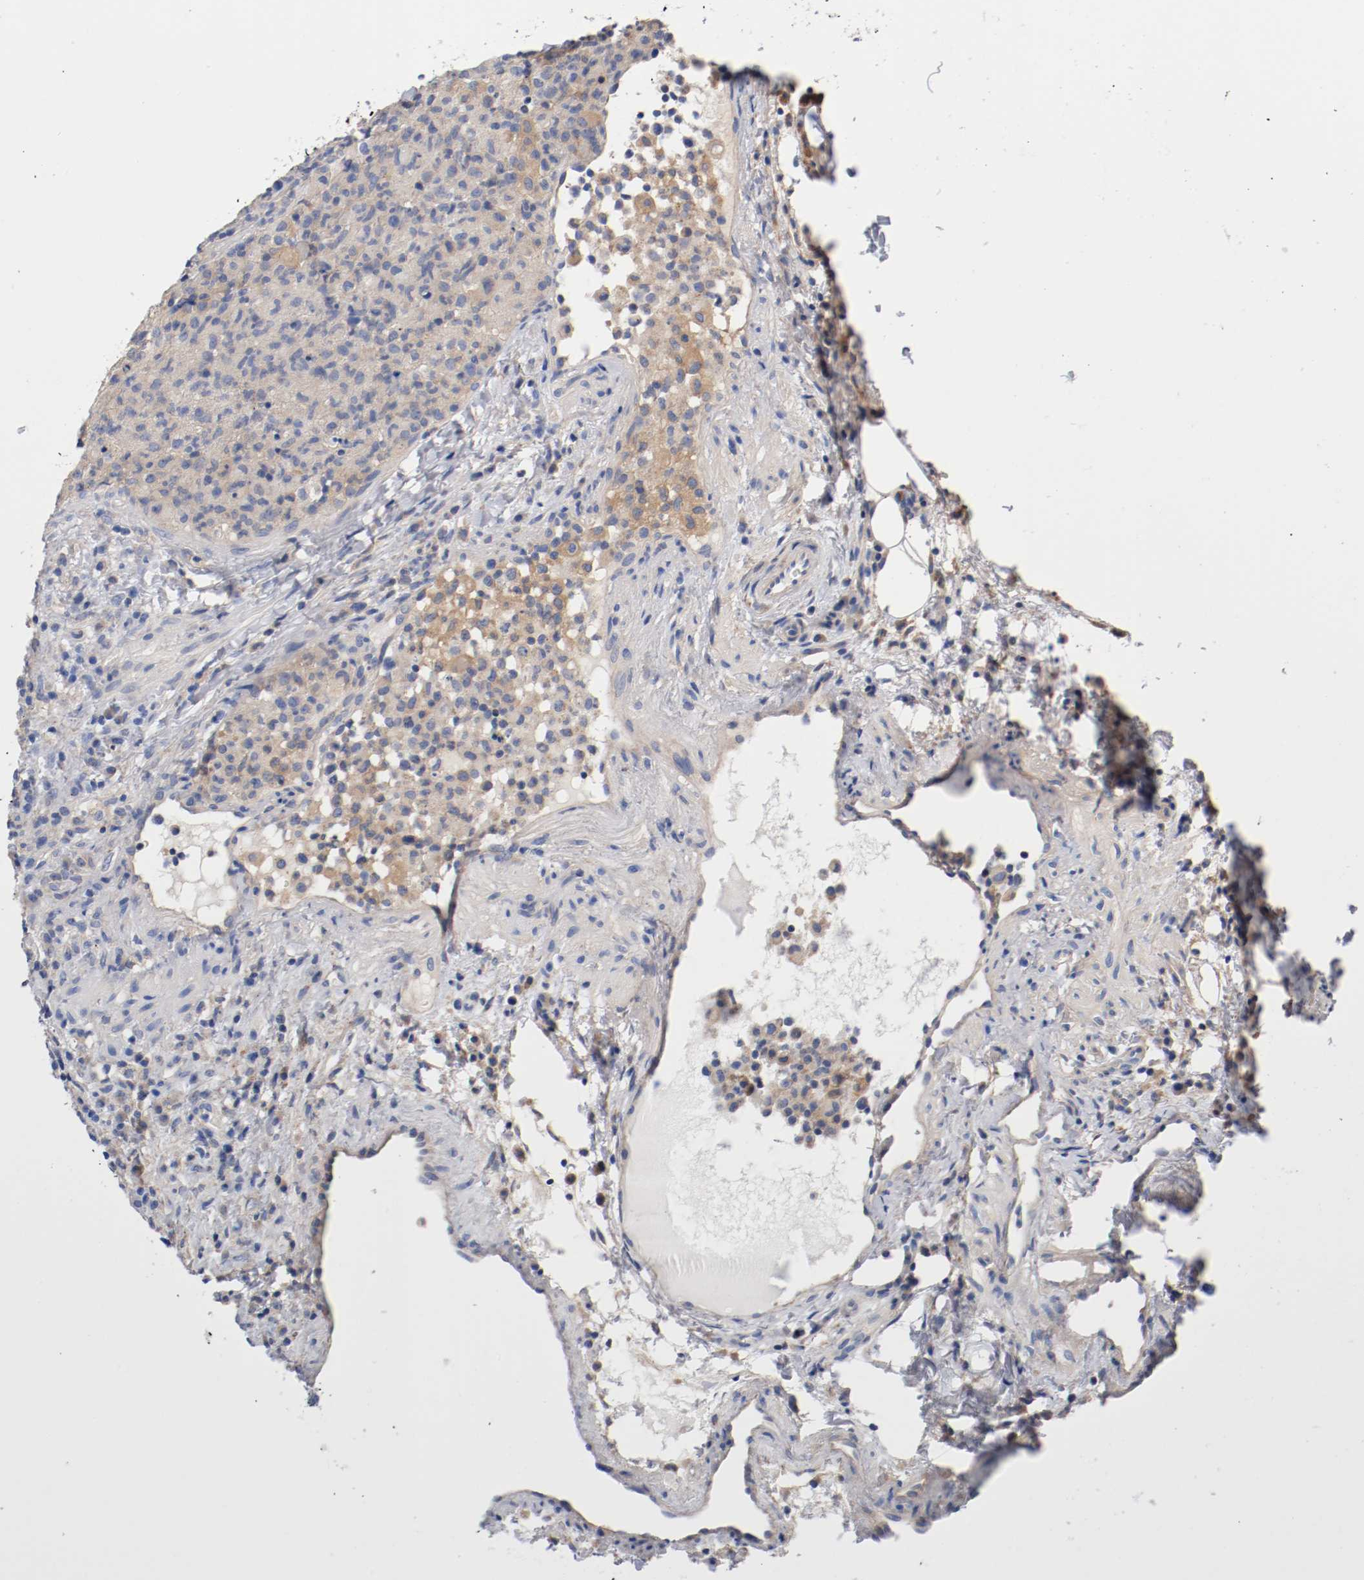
{"staining": {"intensity": "weak", "quantity": ">75%", "location": "cytoplasmic/membranous"}, "tissue": "lymphoma", "cell_type": "Tumor cells", "image_type": "cancer", "snomed": [{"axis": "morphology", "description": "Hodgkin's disease, NOS"}, {"axis": "topography", "description": "Lymph node"}], "caption": "This is a histology image of immunohistochemistry staining of Hodgkin's disease, which shows weak expression in the cytoplasmic/membranous of tumor cells.", "gene": "HGS", "patient": {"sex": "male", "age": 65}}